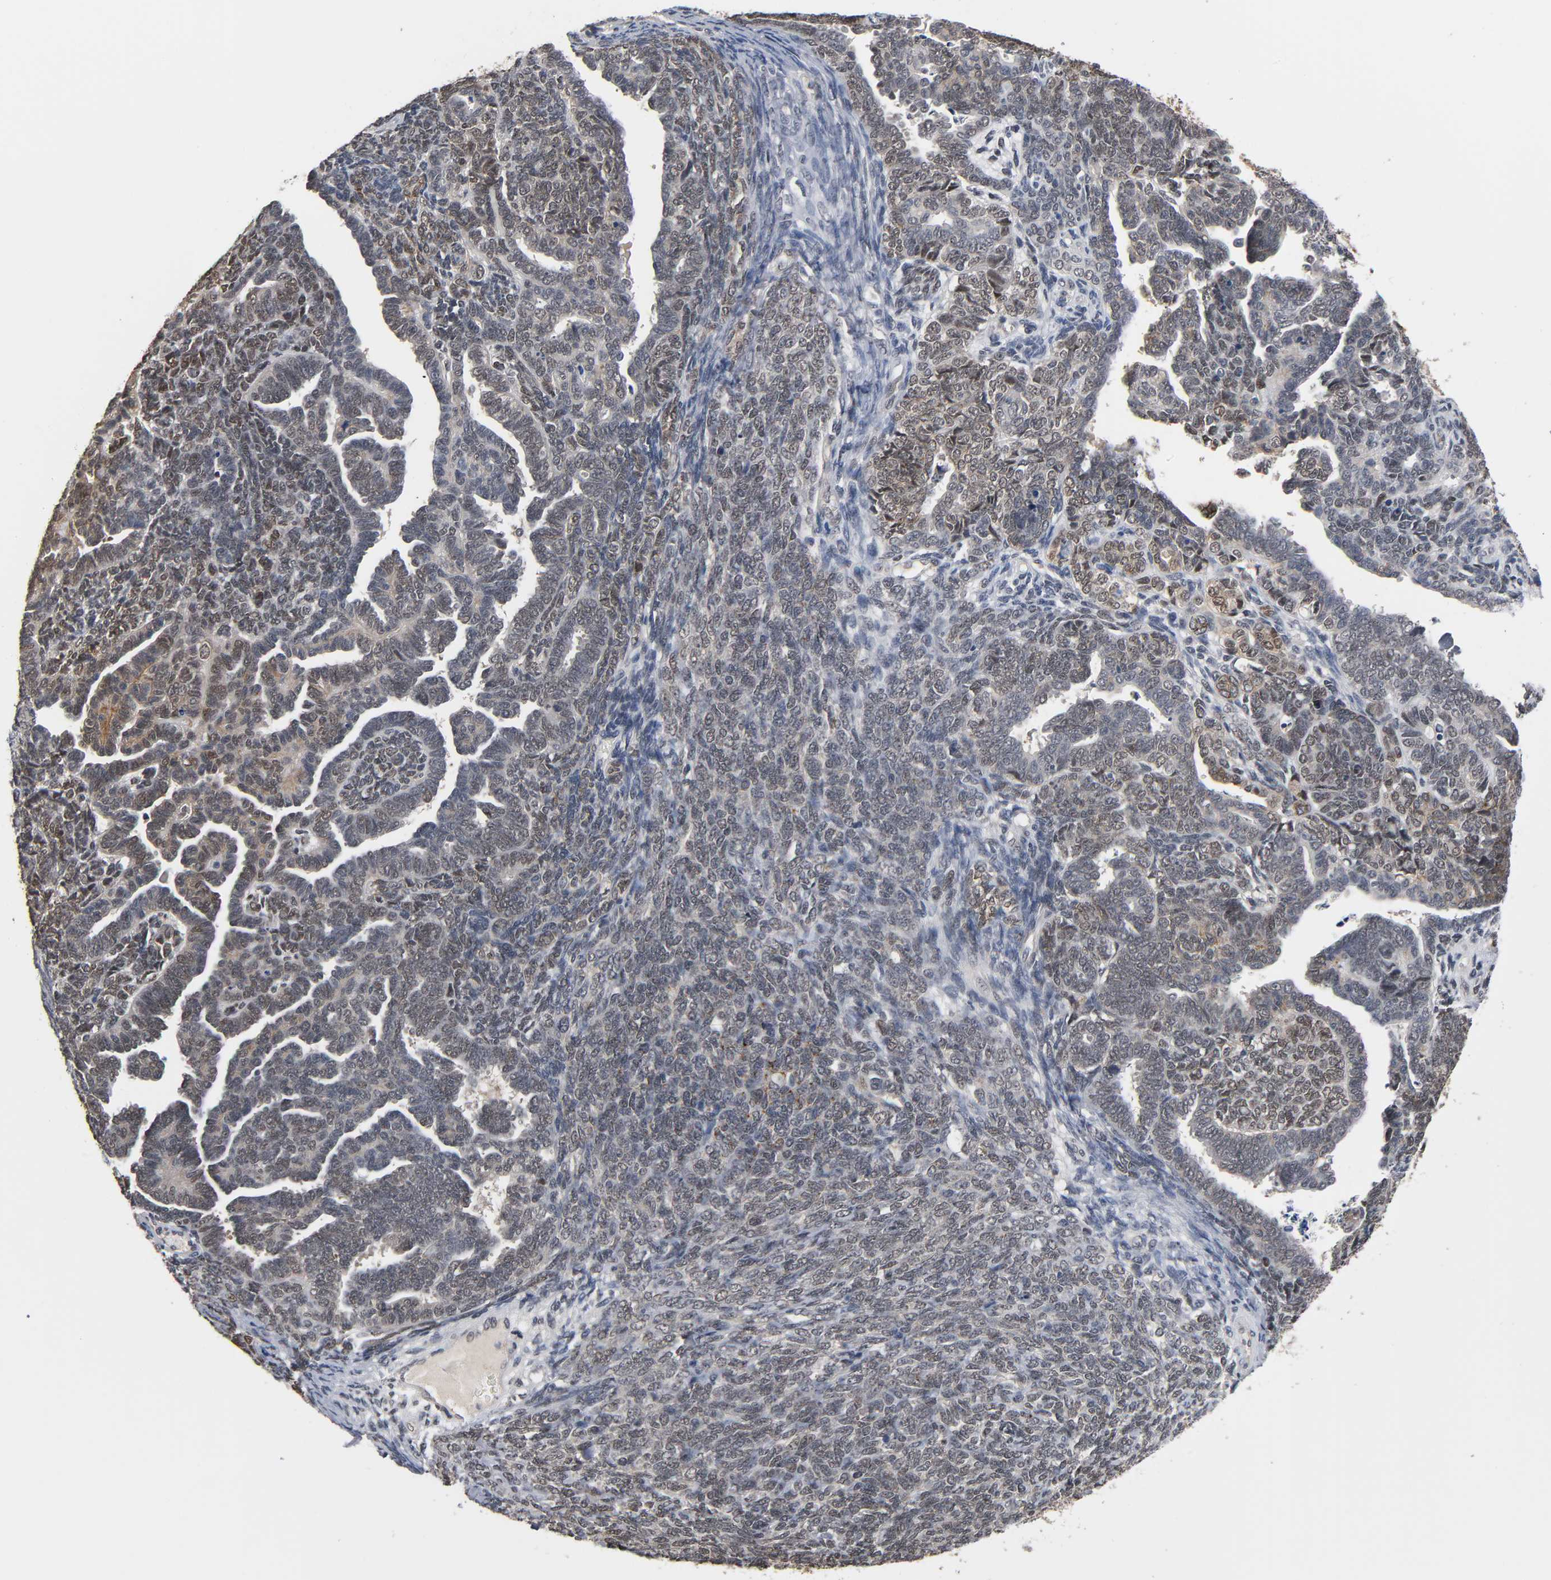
{"staining": {"intensity": "weak", "quantity": "25%-75%", "location": "cytoplasmic/membranous,nuclear"}, "tissue": "endometrial cancer", "cell_type": "Tumor cells", "image_type": "cancer", "snomed": [{"axis": "morphology", "description": "Neoplasm, malignant, NOS"}, {"axis": "topography", "description": "Endometrium"}], "caption": "Endometrial cancer stained for a protein reveals weak cytoplasmic/membranous and nuclear positivity in tumor cells.", "gene": "HTR1E", "patient": {"sex": "female", "age": 74}}